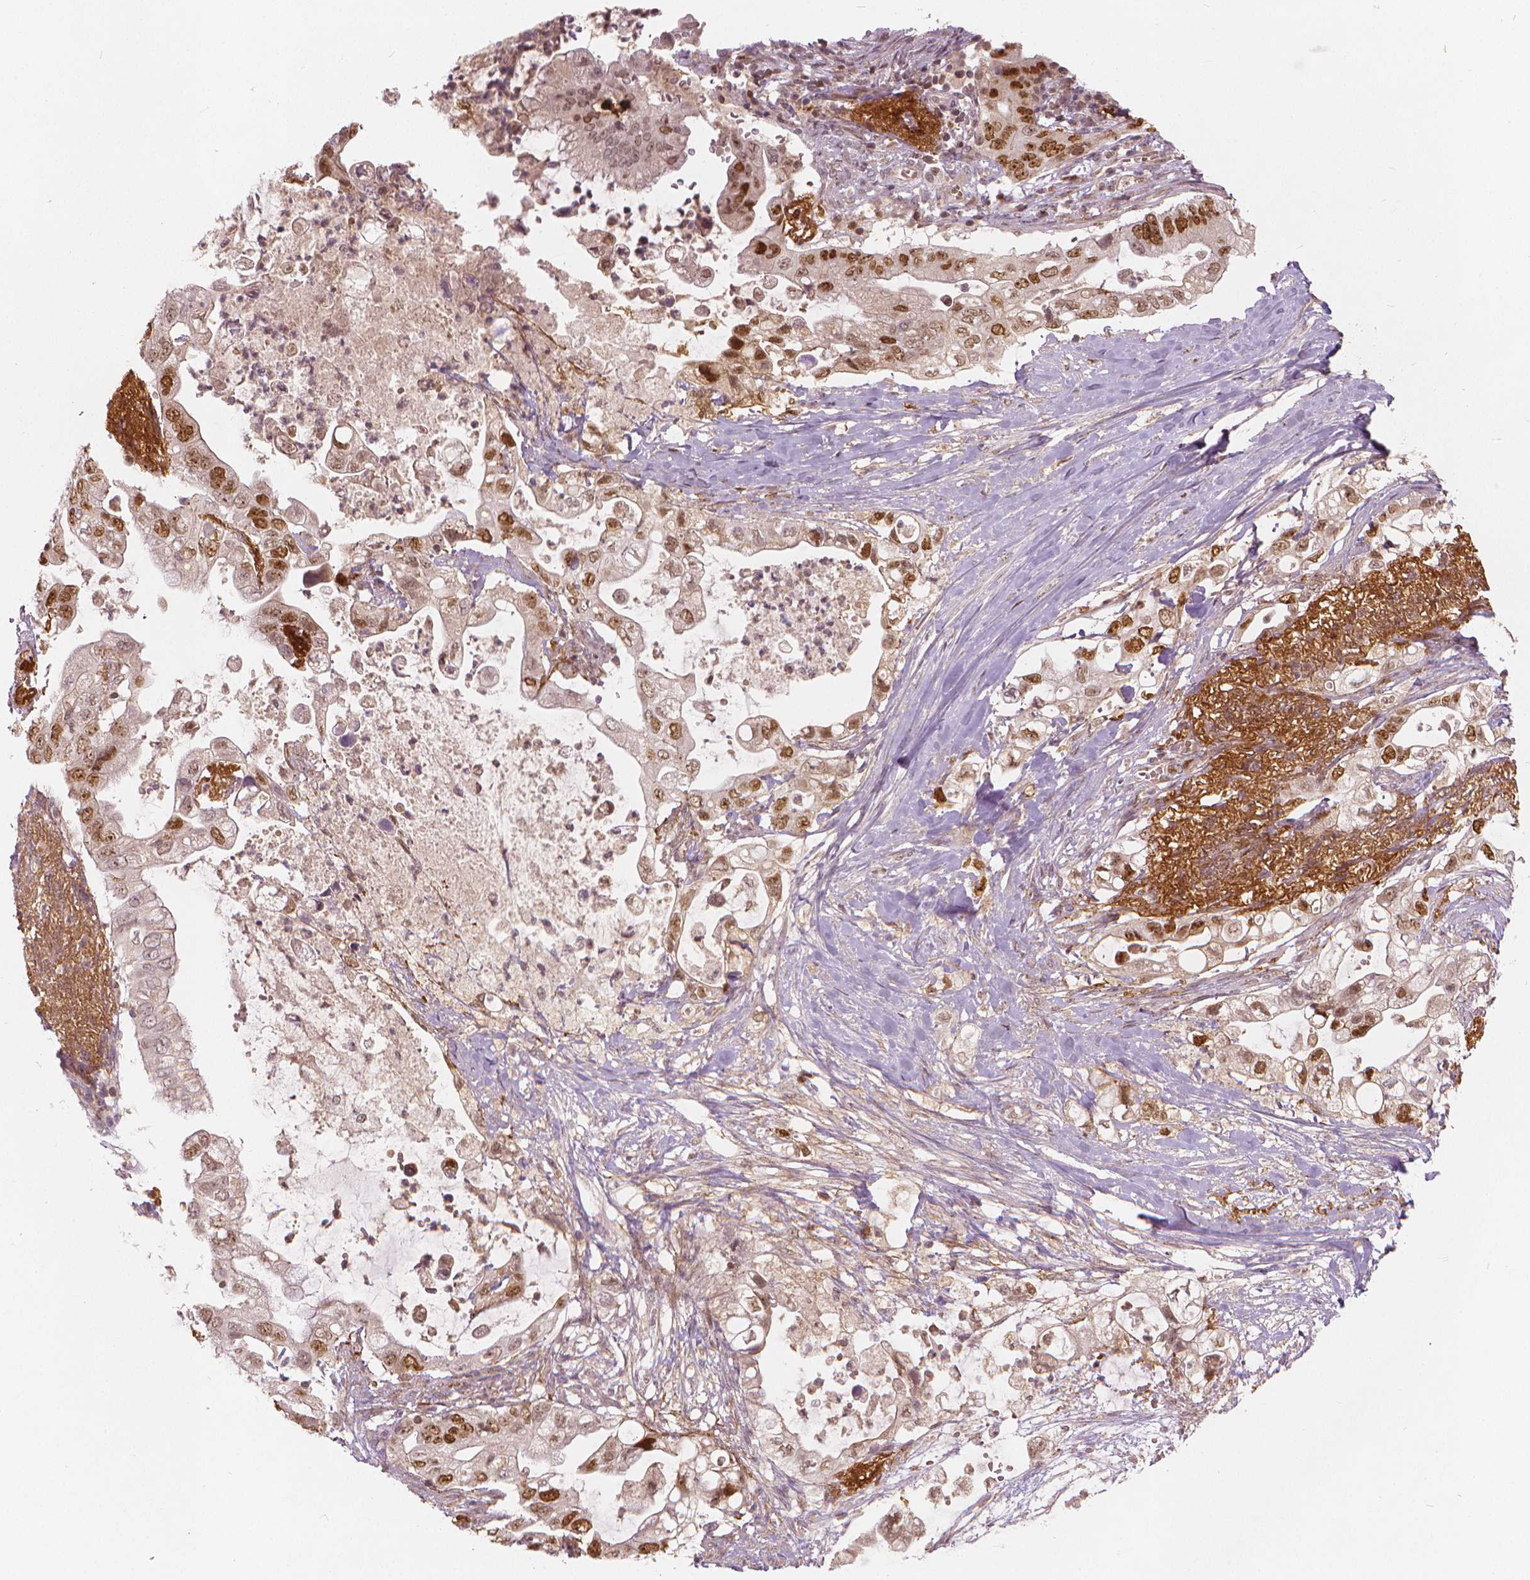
{"staining": {"intensity": "strong", "quantity": "25%-75%", "location": "nuclear"}, "tissue": "pancreatic cancer", "cell_type": "Tumor cells", "image_type": "cancer", "snomed": [{"axis": "morphology", "description": "Adenocarcinoma, NOS"}, {"axis": "topography", "description": "Pancreas"}], "caption": "The immunohistochemical stain labels strong nuclear positivity in tumor cells of adenocarcinoma (pancreatic) tissue.", "gene": "NSD2", "patient": {"sex": "female", "age": 72}}